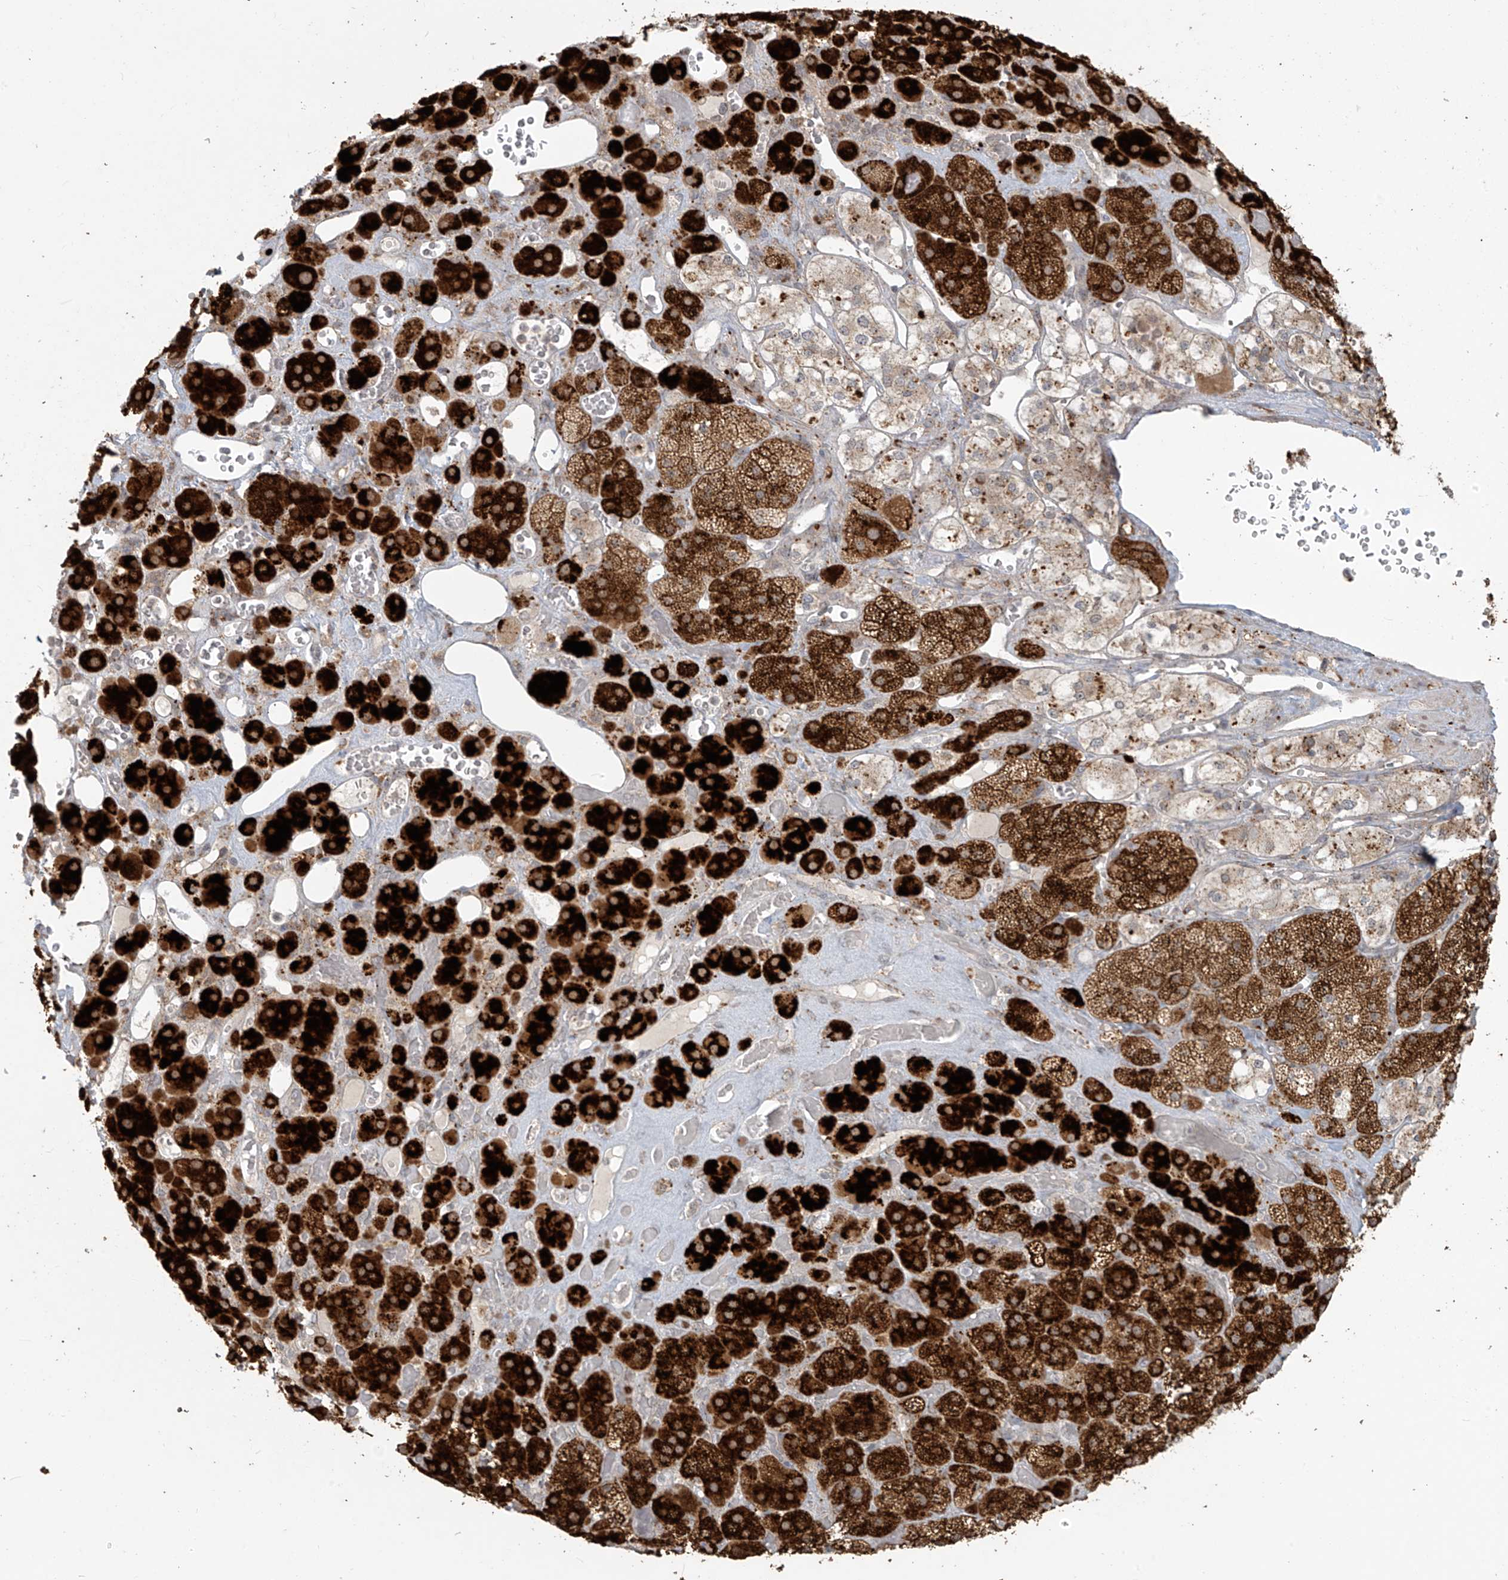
{"staining": {"intensity": "strong", "quantity": ">75%", "location": "cytoplasmic/membranous"}, "tissue": "adrenal gland", "cell_type": "Glandular cells", "image_type": "normal", "snomed": [{"axis": "morphology", "description": "Normal tissue, NOS"}, {"axis": "topography", "description": "Adrenal gland"}], "caption": "This image shows immunohistochemistry (IHC) staining of normal adrenal gland, with high strong cytoplasmic/membranous positivity in about >75% of glandular cells.", "gene": "PLEKHM3", "patient": {"sex": "male", "age": 57}}